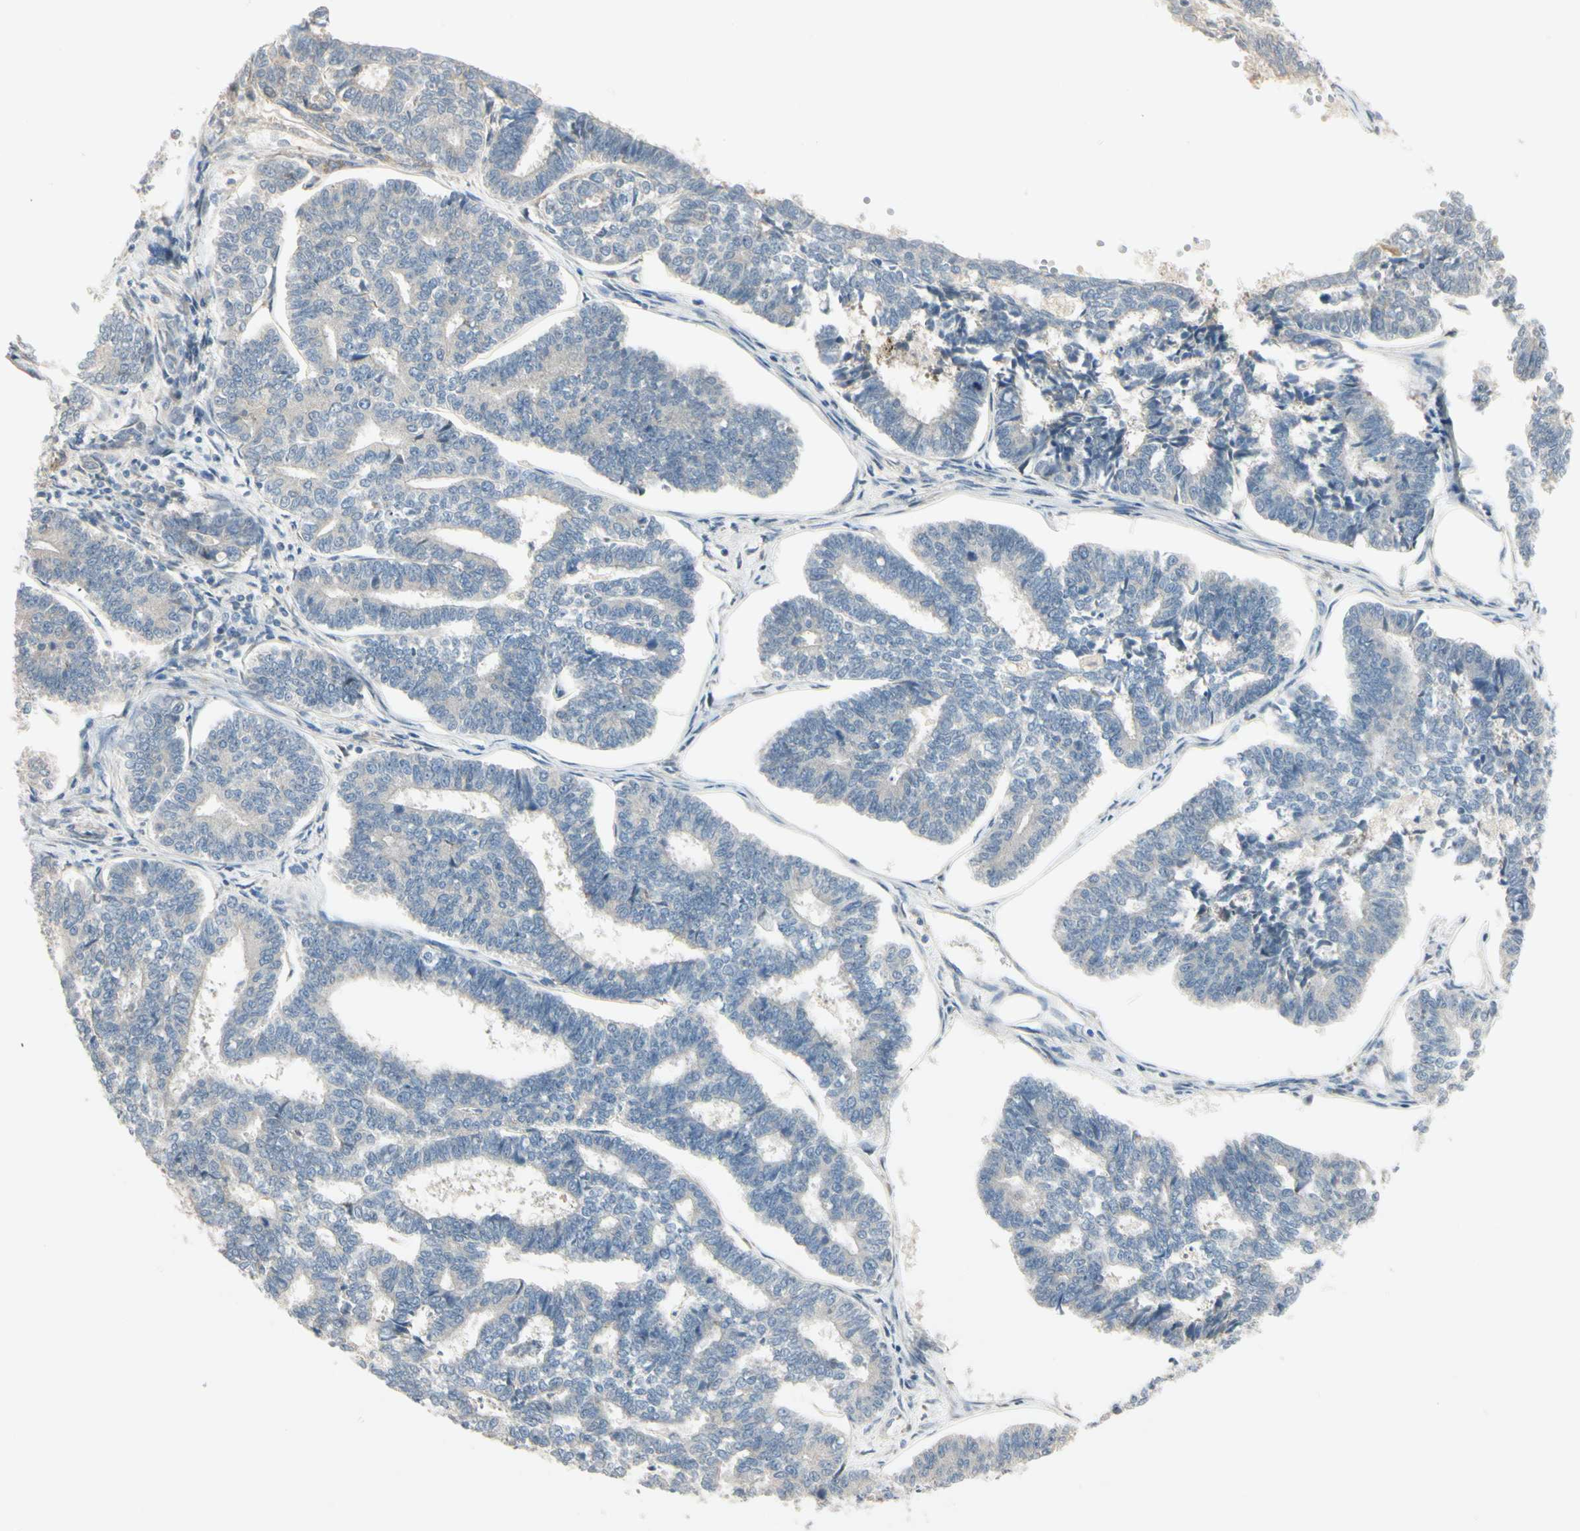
{"staining": {"intensity": "negative", "quantity": "none", "location": "none"}, "tissue": "endometrial cancer", "cell_type": "Tumor cells", "image_type": "cancer", "snomed": [{"axis": "morphology", "description": "Adenocarcinoma, NOS"}, {"axis": "topography", "description": "Endometrium"}], "caption": "The histopathology image demonstrates no staining of tumor cells in adenocarcinoma (endometrial). Brightfield microscopy of IHC stained with DAB (brown) and hematoxylin (blue), captured at high magnification.", "gene": "P4HA3", "patient": {"sex": "female", "age": 70}}